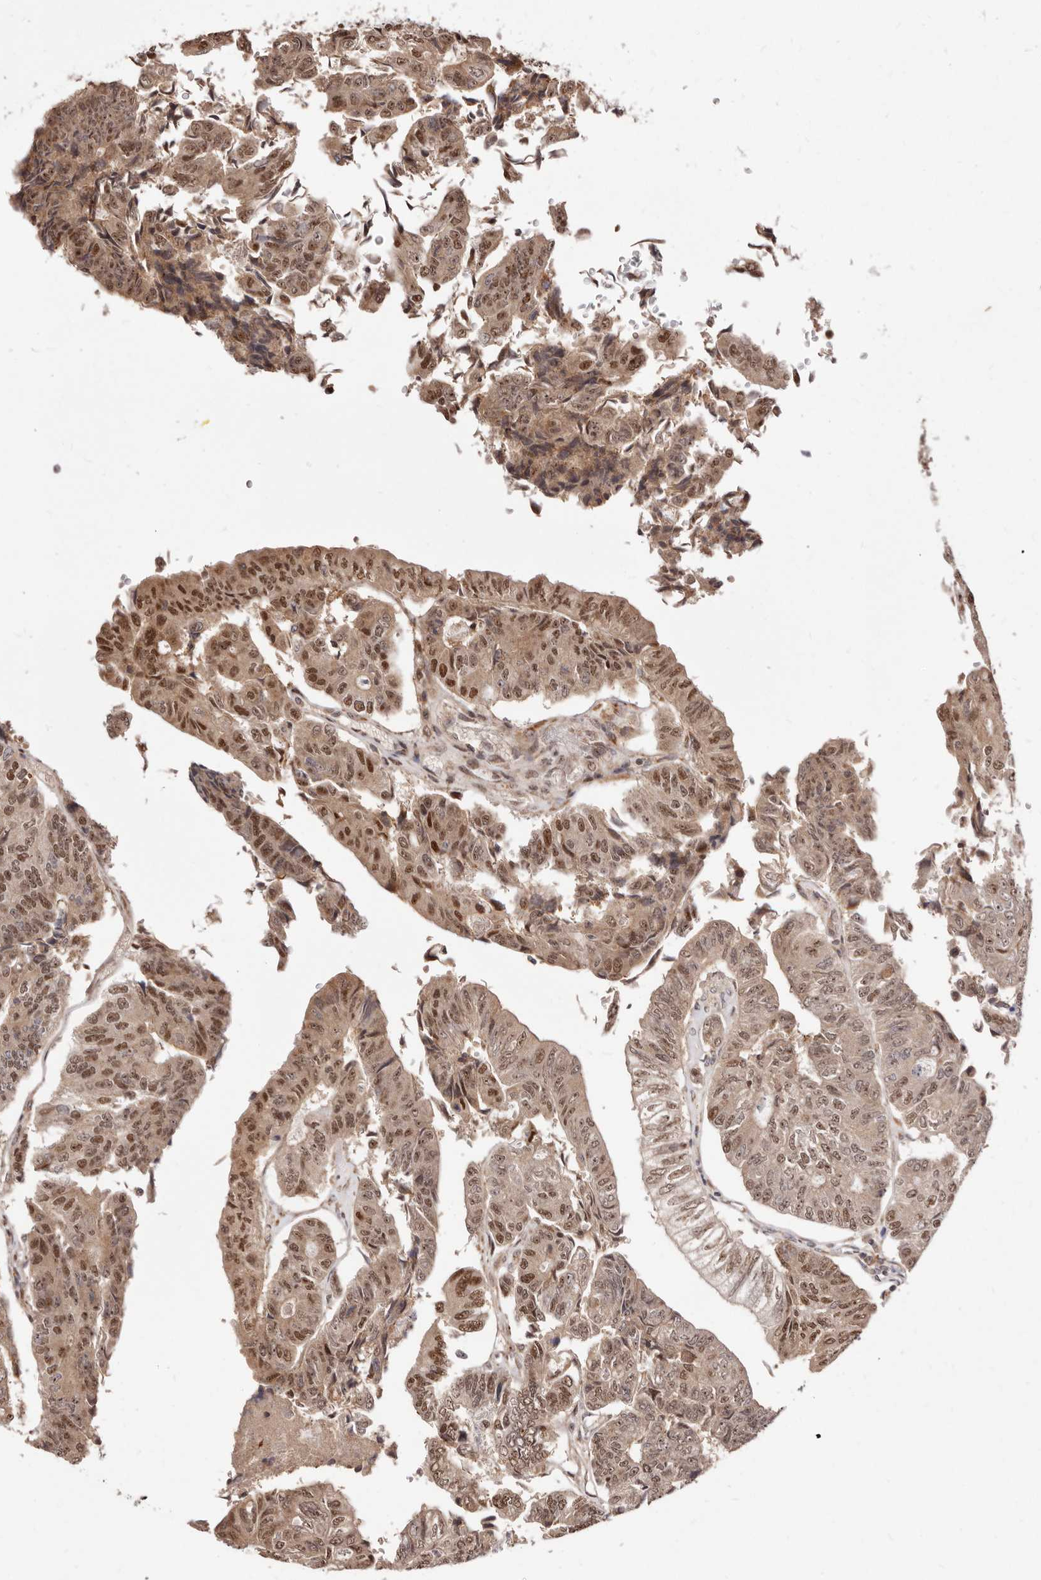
{"staining": {"intensity": "strong", "quantity": ">75%", "location": "cytoplasmic/membranous,nuclear"}, "tissue": "colorectal cancer", "cell_type": "Tumor cells", "image_type": "cancer", "snomed": [{"axis": "morphology", "description": "Adenocarcinoma, NOS"}, {"axis": "topography", "description": "Colon"}], "caption": "Protein staining of colorectal adenocarcinoma tissue demonstrates strong cytoplasmic/membranous and nuclear staining in about >75% of tumor cells. Immunohistochemistry stains the protein in brown and the nuclei are stained blue.", "gene": "APOL6", "patient": {"sex": "female", "age": 67}}